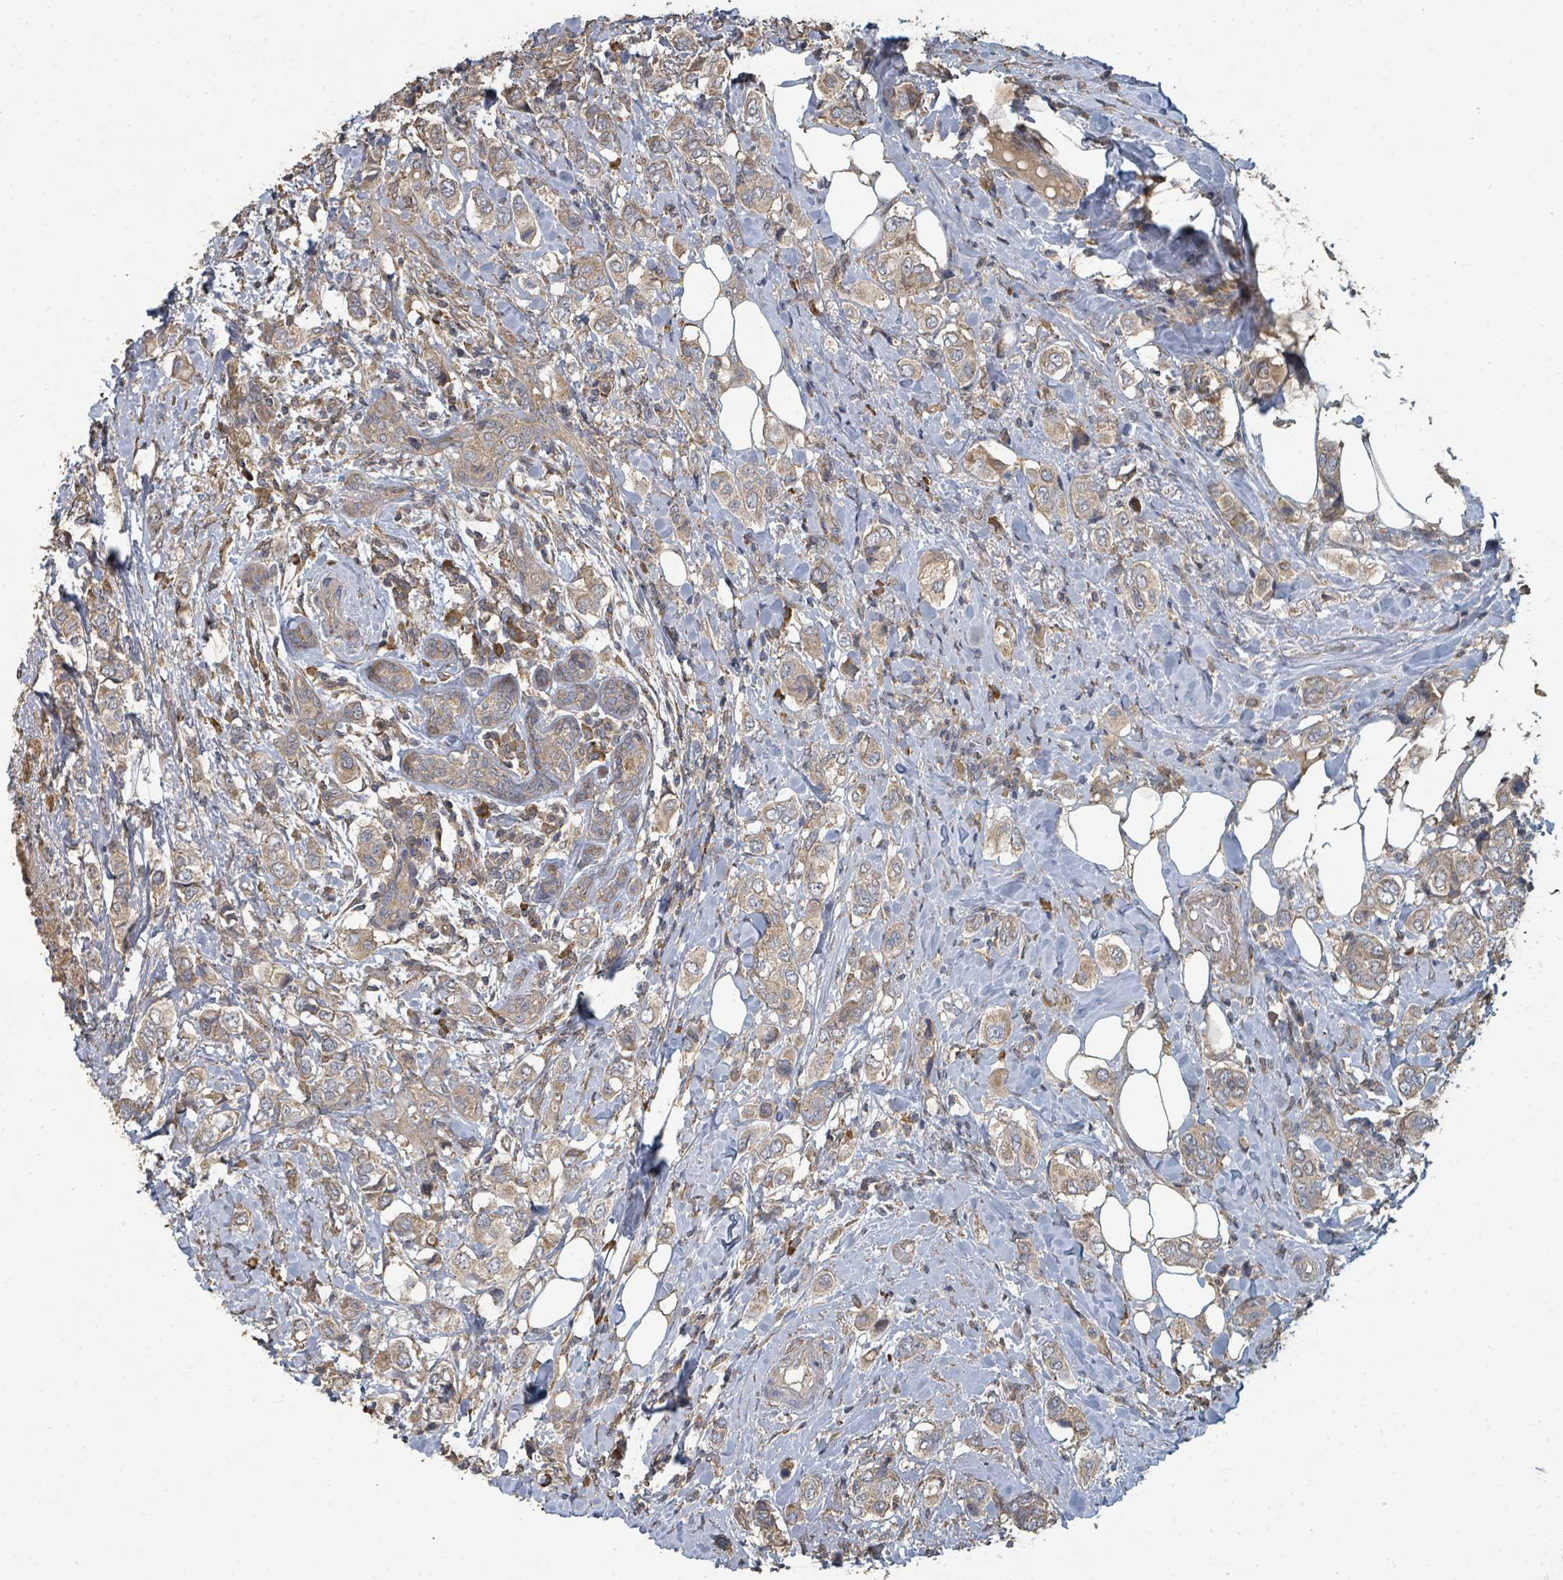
{"staining": {"intensity": "moderate", "quantity": ">75%", "location": "cytoplasmic/membranous"}, "tissue": "breast cancer", "cell_type": "Tumor cells", "image_type": "cancer", "snomed": [{"axis": "morphology", "description": "Lobular carcinoma"}, {"axis": "topography", "description": "Breast"}], "caption": "IHC (DAB) staining of human breast cancer (lobular carcinoma) exhibits moderate cytoplasmic/membranous protein expression in approximately >75% of tumor cells.", "gene": "WDFY1", "patient": {"sex": "female", "age": 51}}